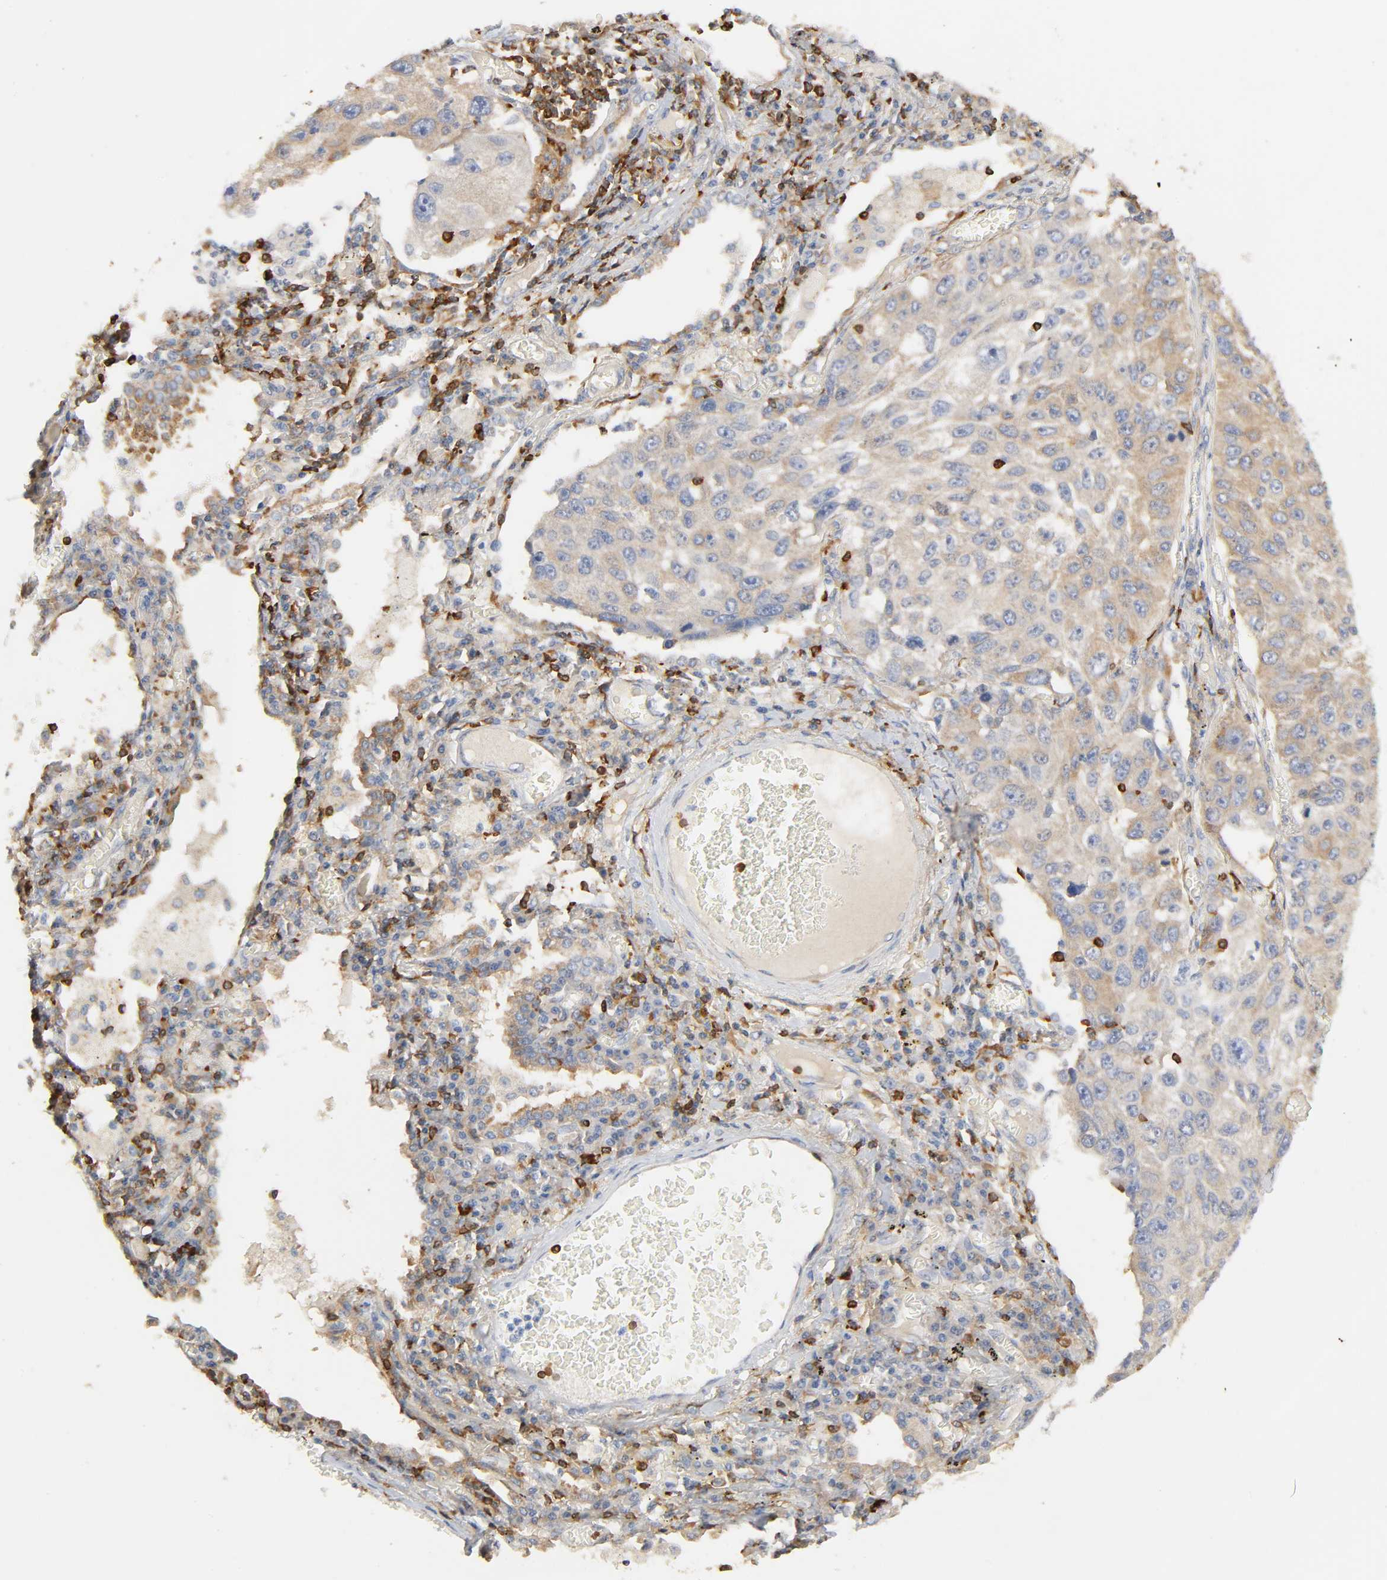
{"staining": {"intensity": "moderate", "quantity": ">75%", "location": "cytoplasmic/membranous"}, "tissue": "lung cancer", "cell_type": "Tumor cells", "image_type": "cancer", "snomed": [{"axis": "morphology", "description": "Squamous cell carcinoma, NOS"}, {"axis": "topography", "description": "Lung"}], "caption": "Protein staining by immunohistochemistry exhibits moderate cytoplasmic/membranous positivity in about >75% of tumor cells in lung cancer (squamous cell carcinoma).", "gene": "BIN1", "patient": {"sex": "male", "age": 71}}